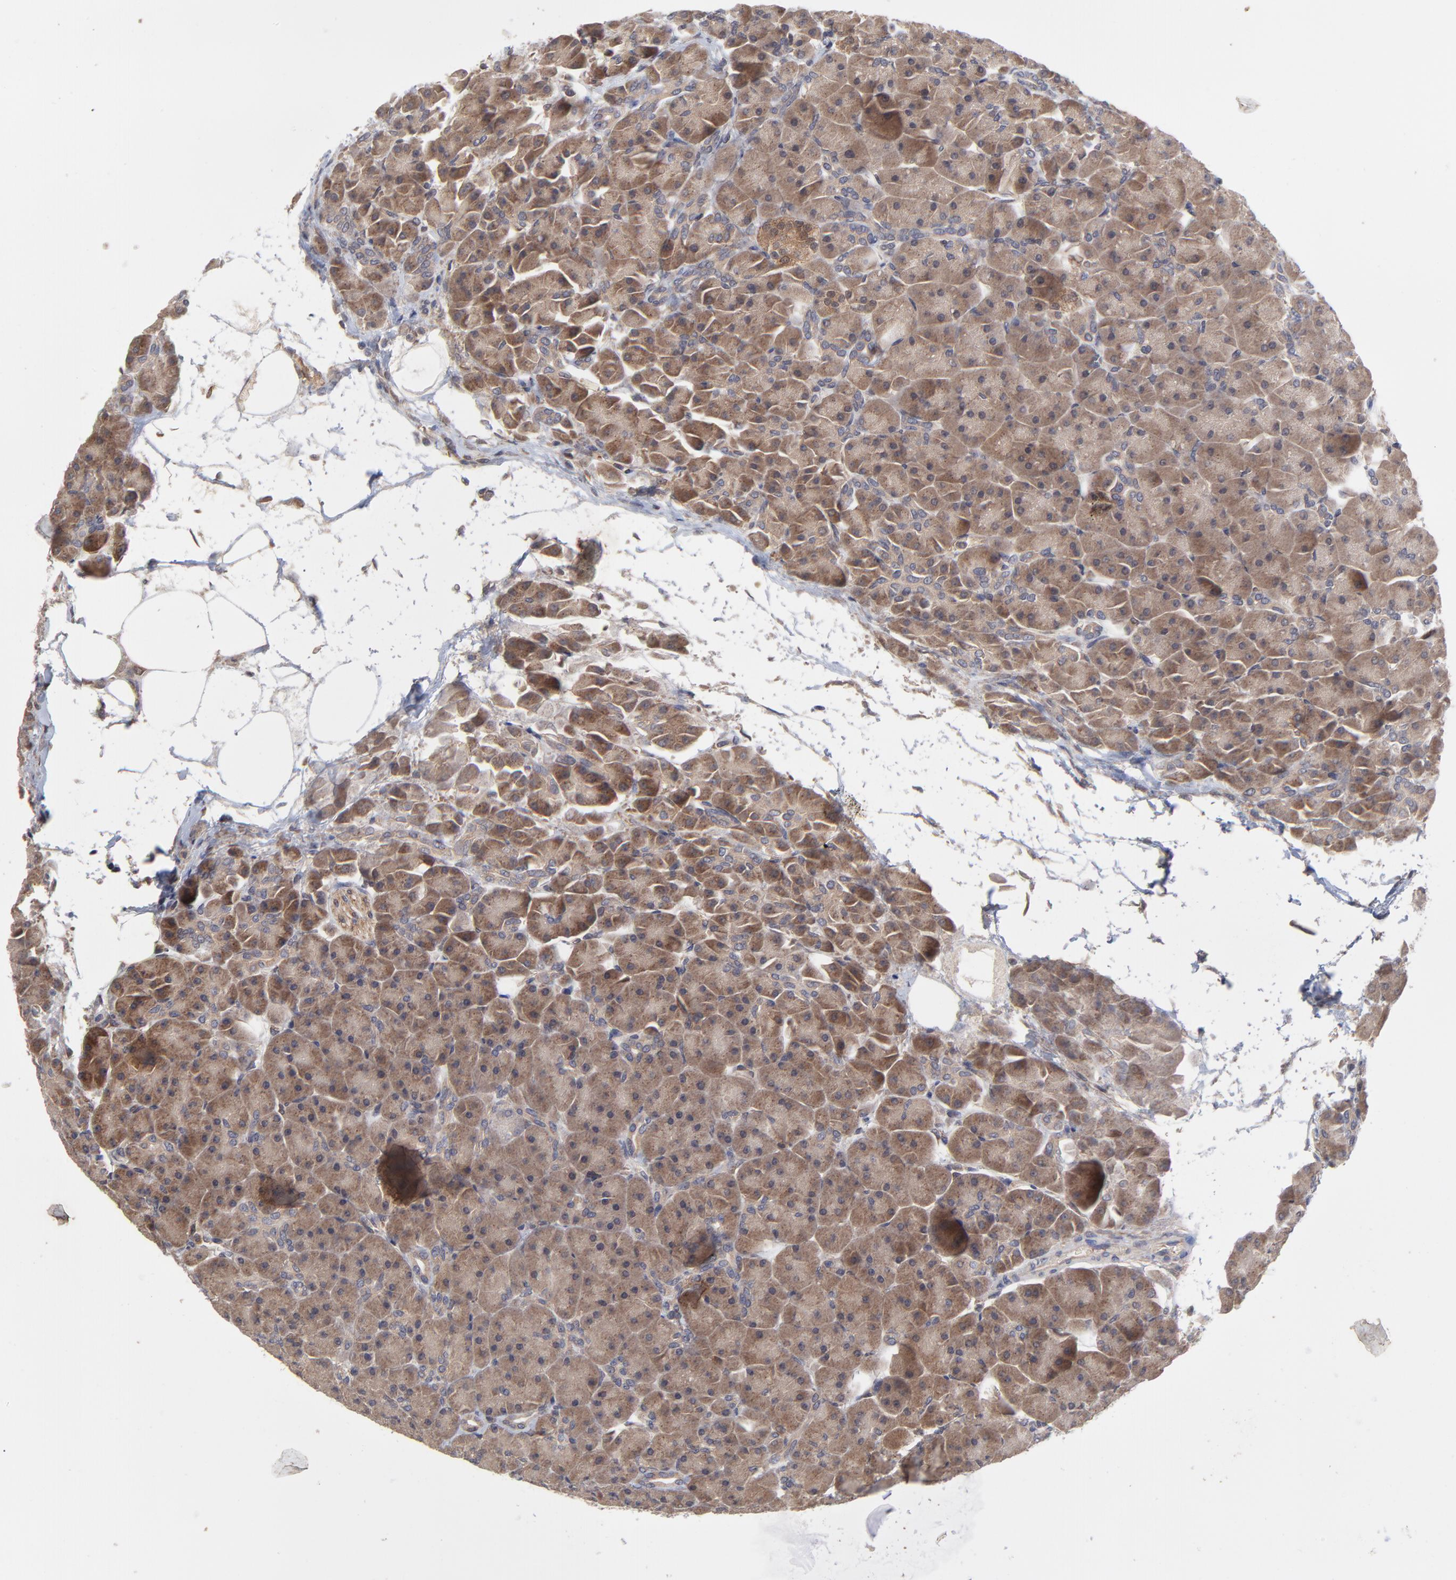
{"staining": {"intensity": "weak", "quantity": ">75%", "location": "cytoplasmic/membranous"}, "tissue": "pancreas", "cell_type": "Exocrine glandular cells", "image_type": "normal", "snomed": [{"axis": "morphology", "description": "Normal tissue, NOS"}, {"axis": "topography", "description": "Pancreas"}], "caption": "Protein expression analysis of benign human pancreas reveals weak cytoplasmic/membranous positivity in about >75% of exocrine glandular cells. The staining is performed using DAB brown chromogen to label protein expression. The nuclei are counter-stained blue using hematoxylin.", "gene": "PCMT1", "patient": {"sex": "male", "age": 66}}